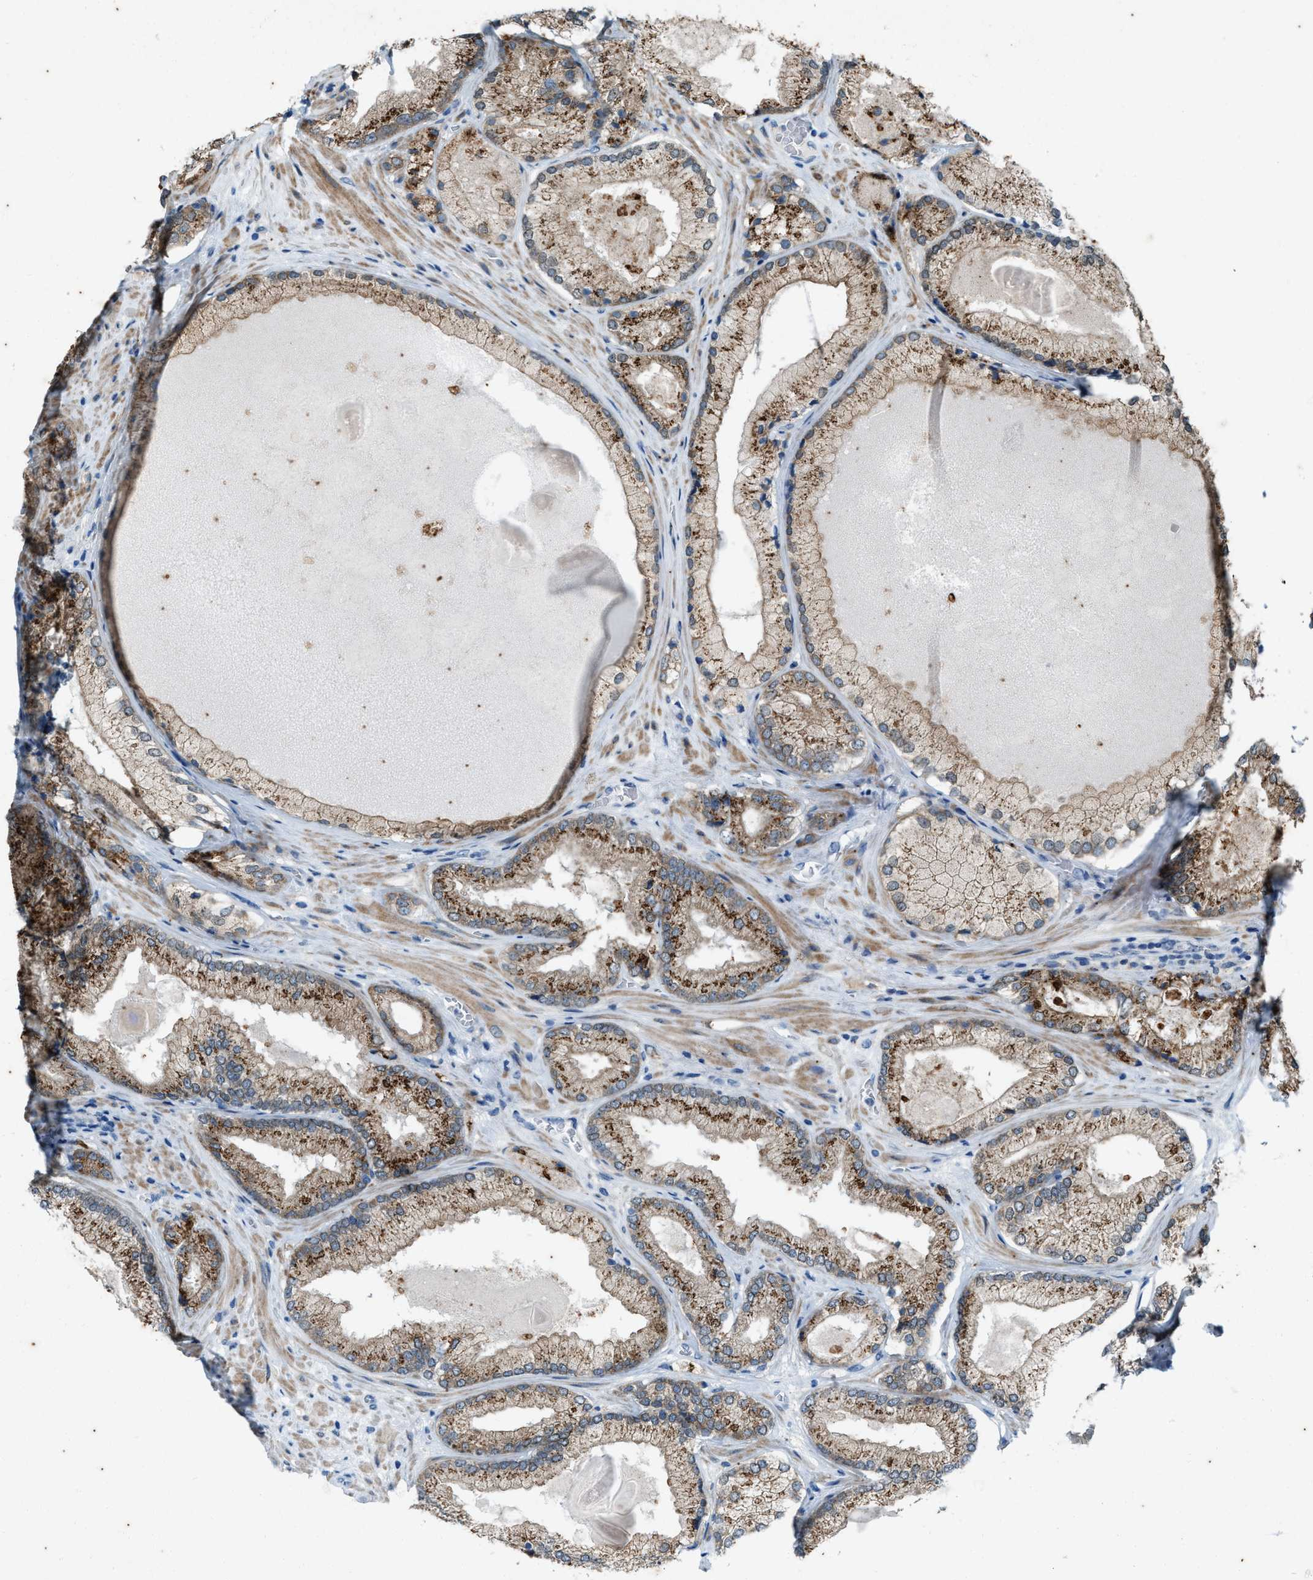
{"staining": {"intensity": "moderate", "quantity": ">75%", "location": "cytoplasmic/membranous"}, "tissue": "prostate cancer", "cell_type": "Tumor cells", "image_type": "cancer", "snomed": [{"axis": "morphology", "description": "Adenocarcinoma, Low grade"}, {"axis": "topography", "description": "Prostate"}], "caption": "Prostate cancer tissue exhibits moderate cytoplasmic/membranous staining in approximately >75% of tumor cells, visualized by immunohistochemistry. (Brightfield microscopy of DAB IHC at high magnification).", "gene": "CHPF2", "patient": {"sex": "male", "age": 65}}